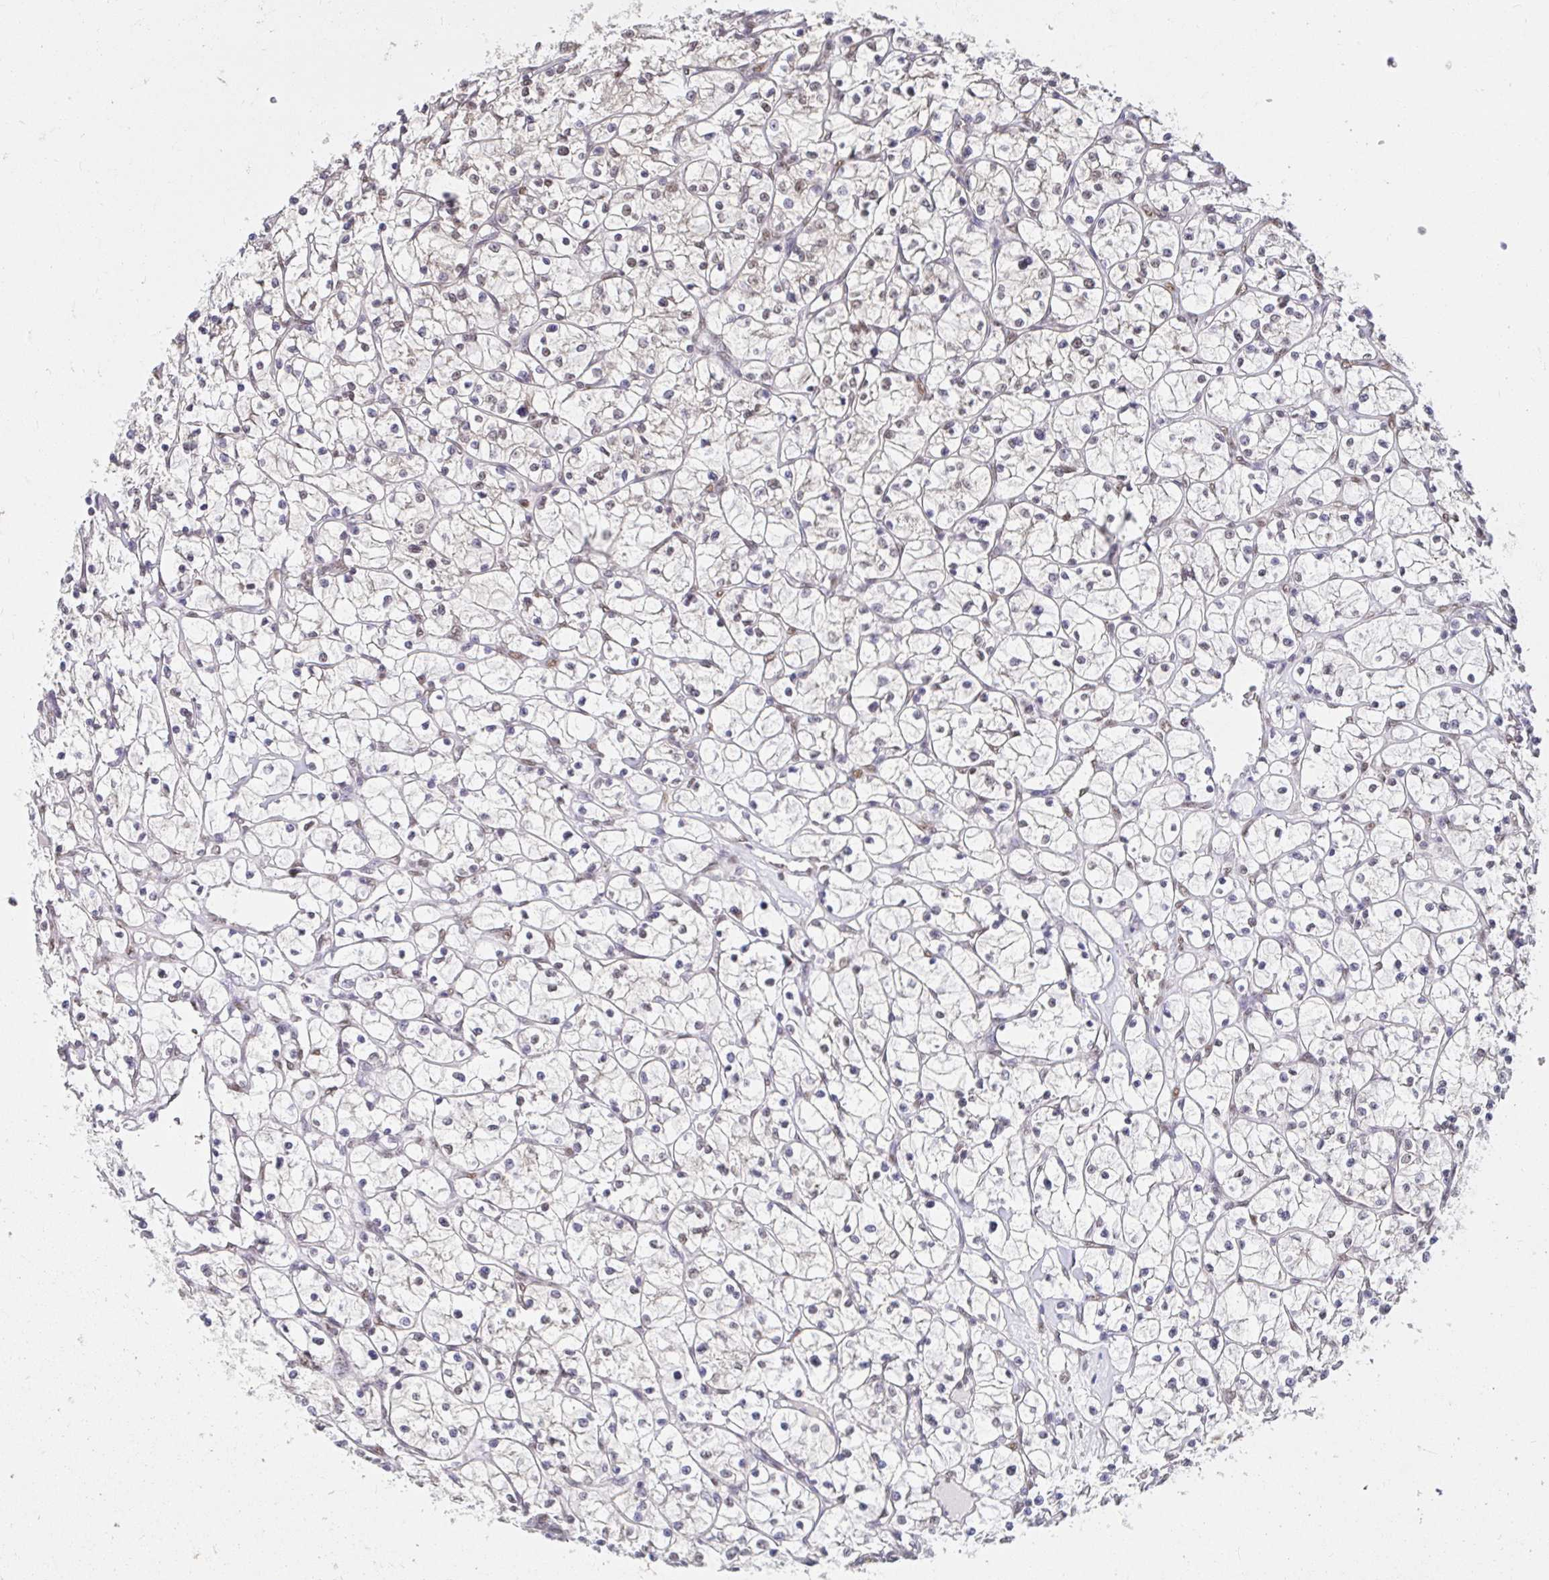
{"staining": {"intensity": "weak", "quantity": "25%-75%", "location": "nuclear"}, "tissue": "renal cancer", "cell_type": "Tumor cells", "image_type": "cancer", "snomed": [{"axis": "morphology", "description": "Adenocarcinoma, NOS"}, {"axis": "topography", "description": "Kidney"}], "caption": "This micrograph exhibits immunohistochemistry (IHC) staining of human renal adenocarcinoma, with low weak nuclear expression in about 25%-75% of tumor cells.", "gene": "RIMS4", "patient": {"sex": "female", "age": 64}}